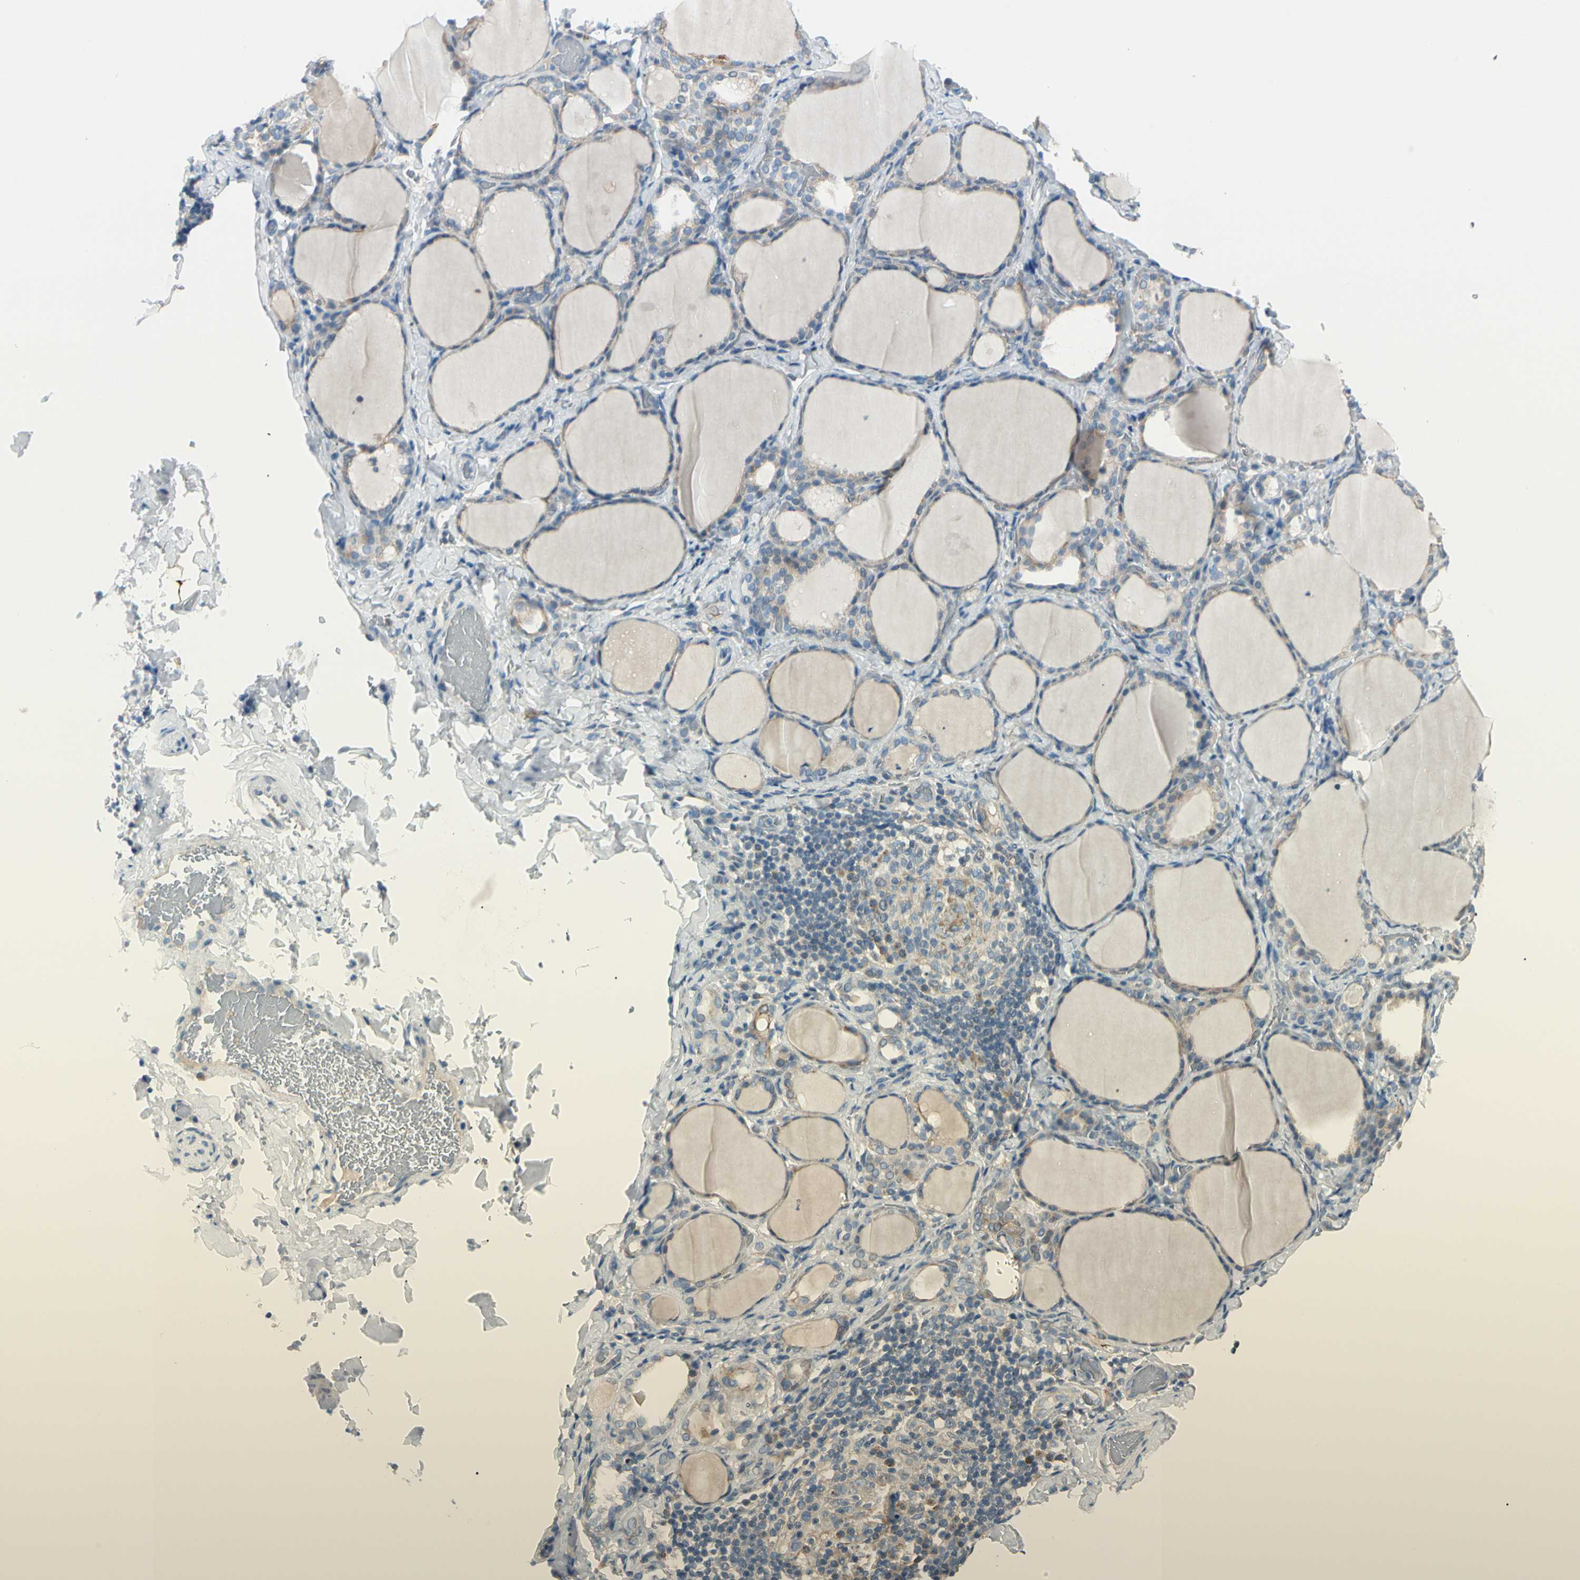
{"staining": {"intensity": "weak", "quantity": "25%-75%", "location": "cytoplasmic/membranous"}, "tissue": "thyroid gland", "cell_type": "Glandular cells", "image_type": "normal", "snomed": [{"axis": "morphology", "description": "Normal tissue, NOS"}, {"axis": "morphology", "description": "Papillary adenocarcinoma, NOS"}, {"axis": "topography", "description": "Thyroid gland"}], "caption": "This image exhibits immunohistochemistry (IHC) staining of unremarkable human thyroid gland, with low weak cytoplasmic/membranous staining in approximately 25%-75% of glandular cells.", "gene": "DUSP12", "patient": {"sex": "female", "age": 30}}